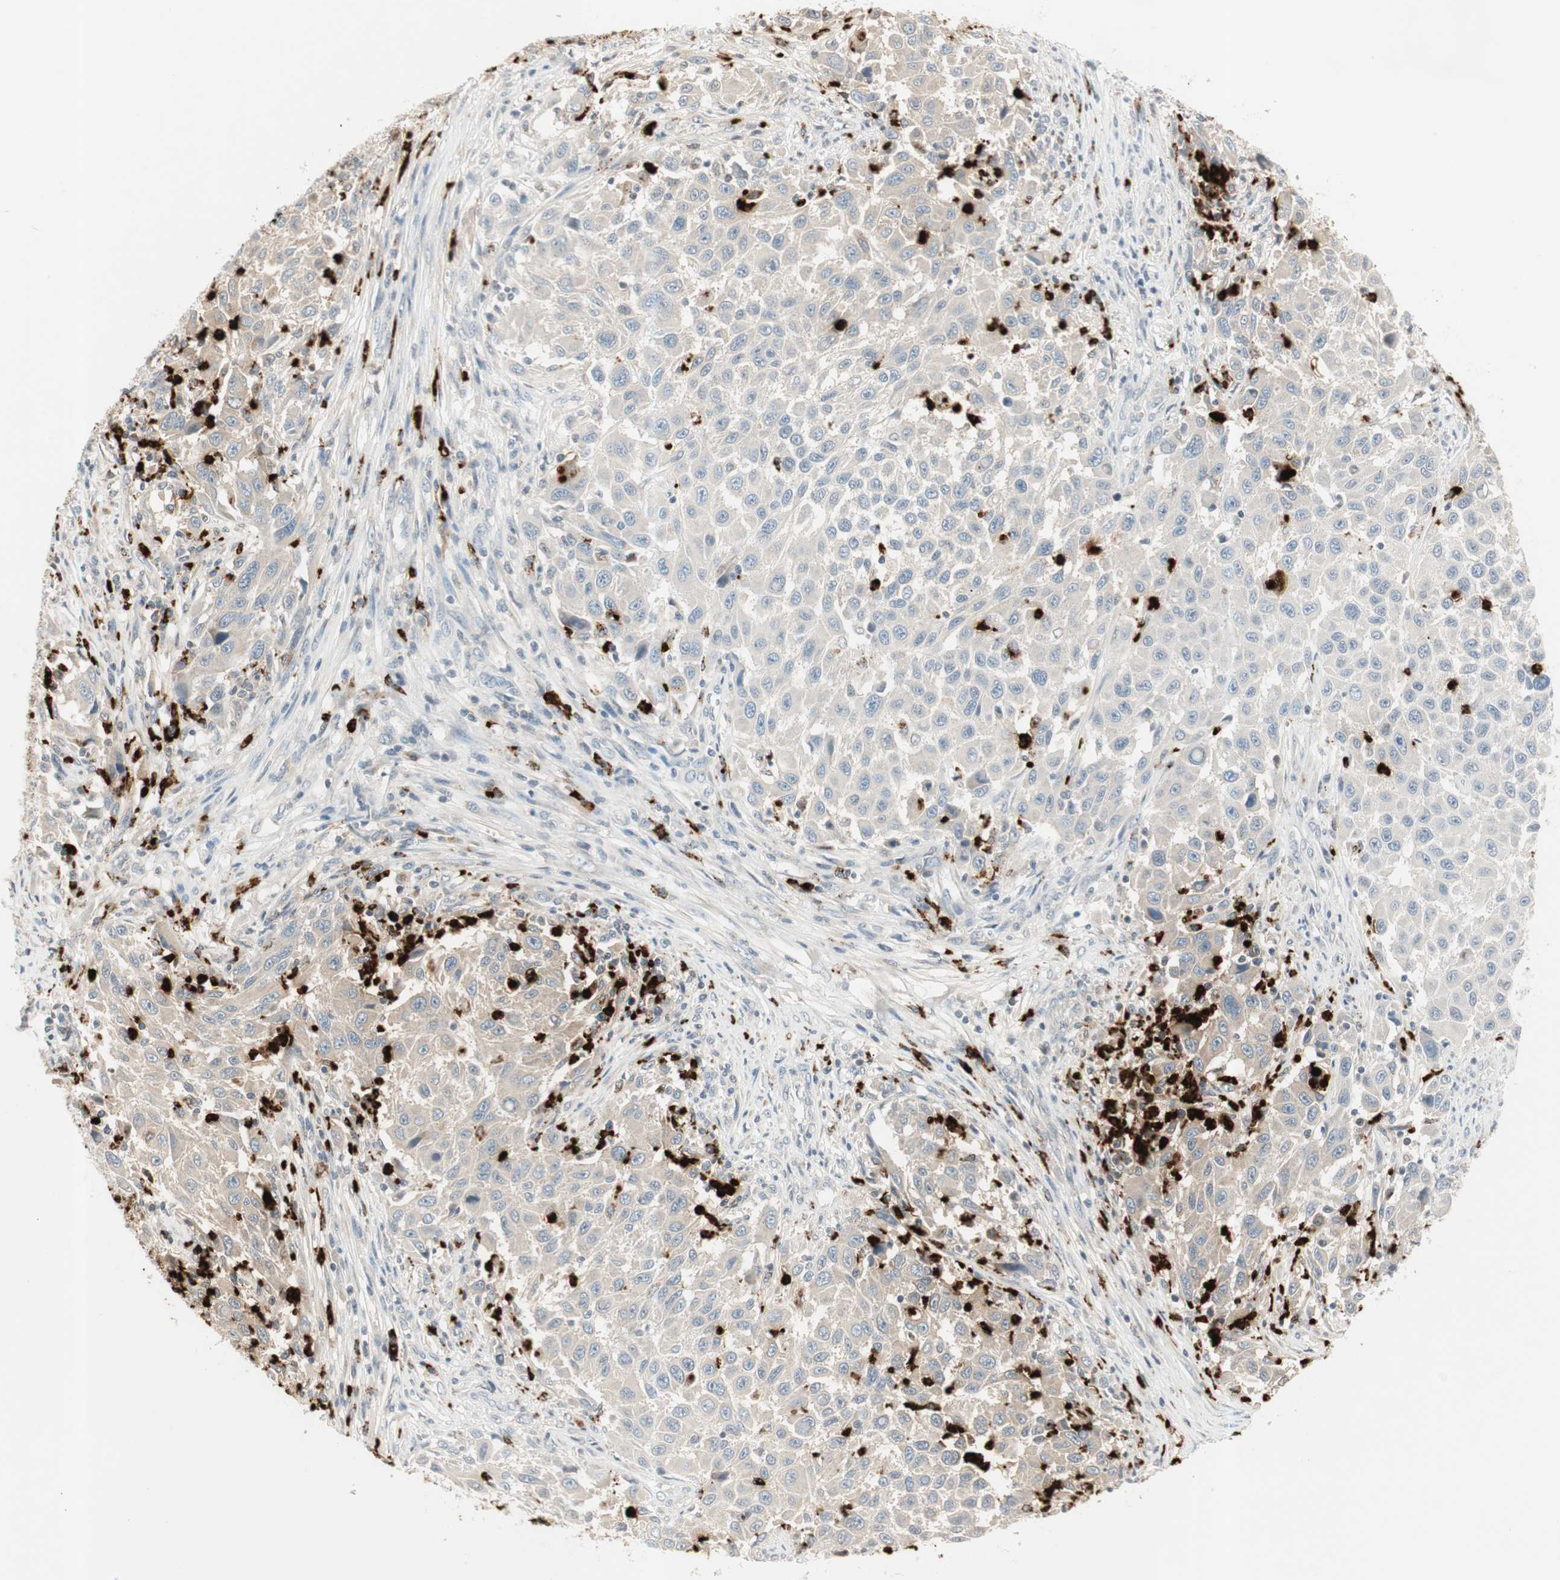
{"staining": {"intensity": "weak", "quantity": "25%-75%", "location": "cytoplasmic/membranous"}, "tissue": "melanoma", "cell_type": "Tumor cells", "image_type": "cancer", "snomed": [{"axis": "morphology", "description": "Malignant melanoma, Metastatic site"}, {"axis": "topography", "description": "Lymph node"}], "caption": "Protein staining by IHC exhibits weak cytoplasmic/membranous positivity in approximately 25%-75% of tumor cells in melanoma.", "gene": "PRTN3", "patient": {"sex": "male", "age": 61}}